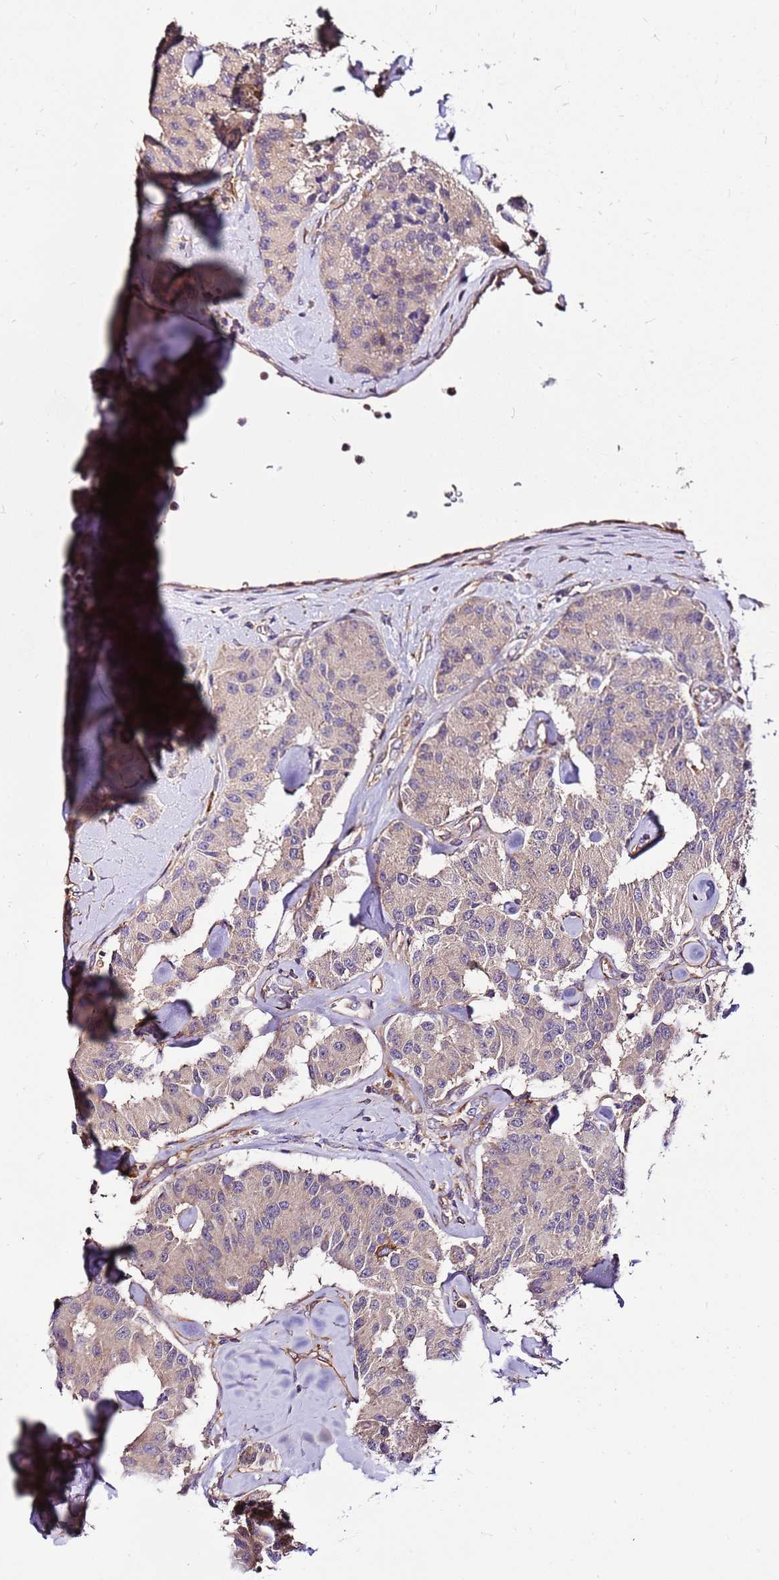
{"staining": {"intensity": "negative", "quantity": "none", "location": "none"}, "tissue": "carcinoid", "cell_type": "Tumor cells", "image_type": "cancer", "snomed": [{"axis": "morphology", "description": "Carcinoid, malignant, NOS"}, {"axis": "topography", "description": "Pancreas"}], "caption": "Histopathology image shows no significant protein positivity in tumor cells of carcinoid. The staining is performed using DAB (3,3'-diaminobenzidine) brown chromogen with nuclei counter-stained in using hematoxylin.", "gene": "ATXN2L", "patient": {"sex": "male", "age": 41}}